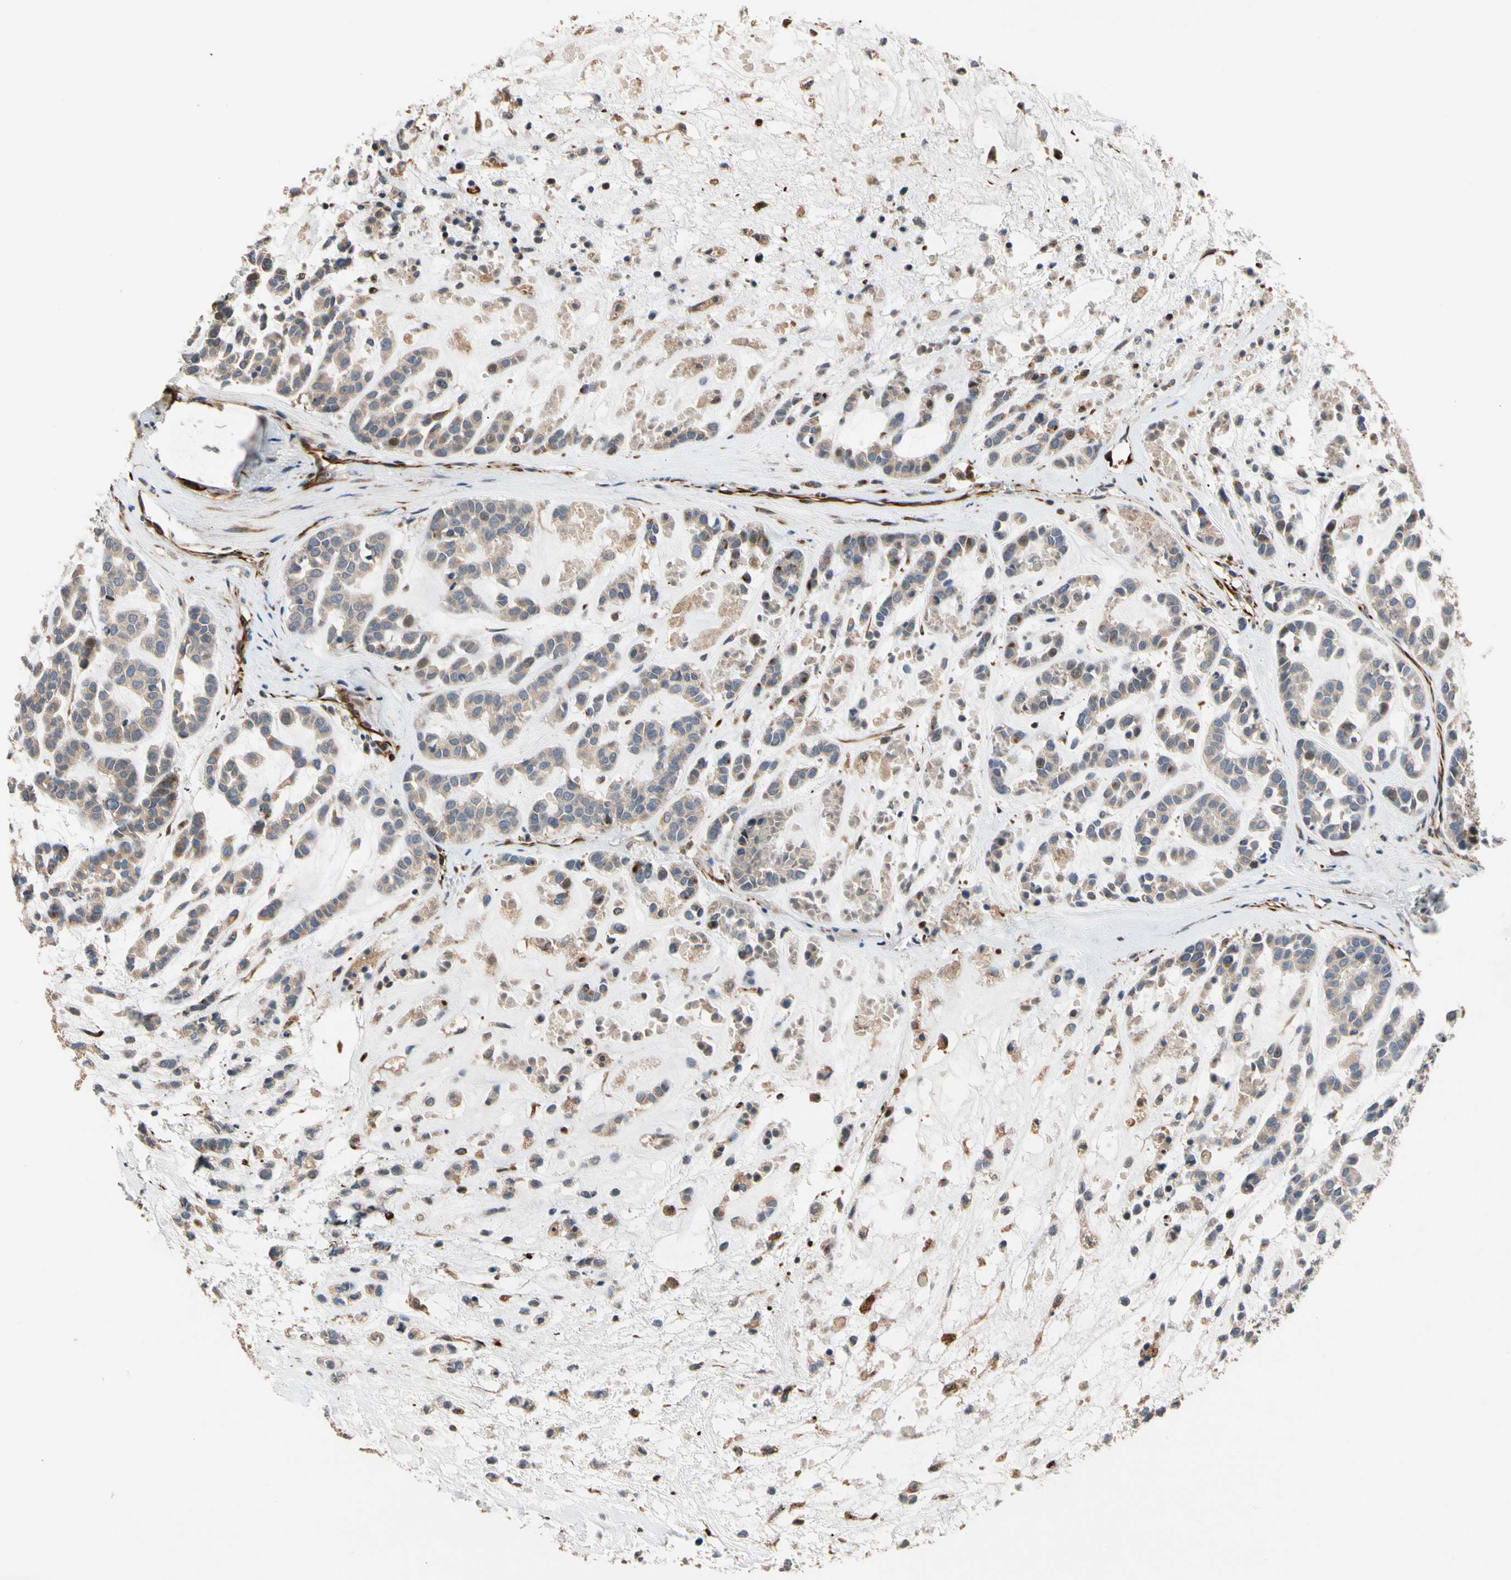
{"staining": {"intensity": "moderate", "quantity": ">75%", "location": "cytoplasmic/membranous"}, "tissue": "head and neck cancer", "cell_type": "Tumor cells", "image_type": "cancer", "snomed": [{"axis": "morphology", "description": "Adenocarcinoma, NOS"}, {"axis": "morphology", "description": "Adenoma, NOS"}, {"axis": "topography", "description": "Head-Neck"}], "caption": "Human adenoma (head and neck) stained with a brown dye demonstrates moderate cytoplasmic/membranous positive positivity in about >75% of tumor cells.", "gene": "FGD6", "patient": {"sex": "female", "age": 55}}